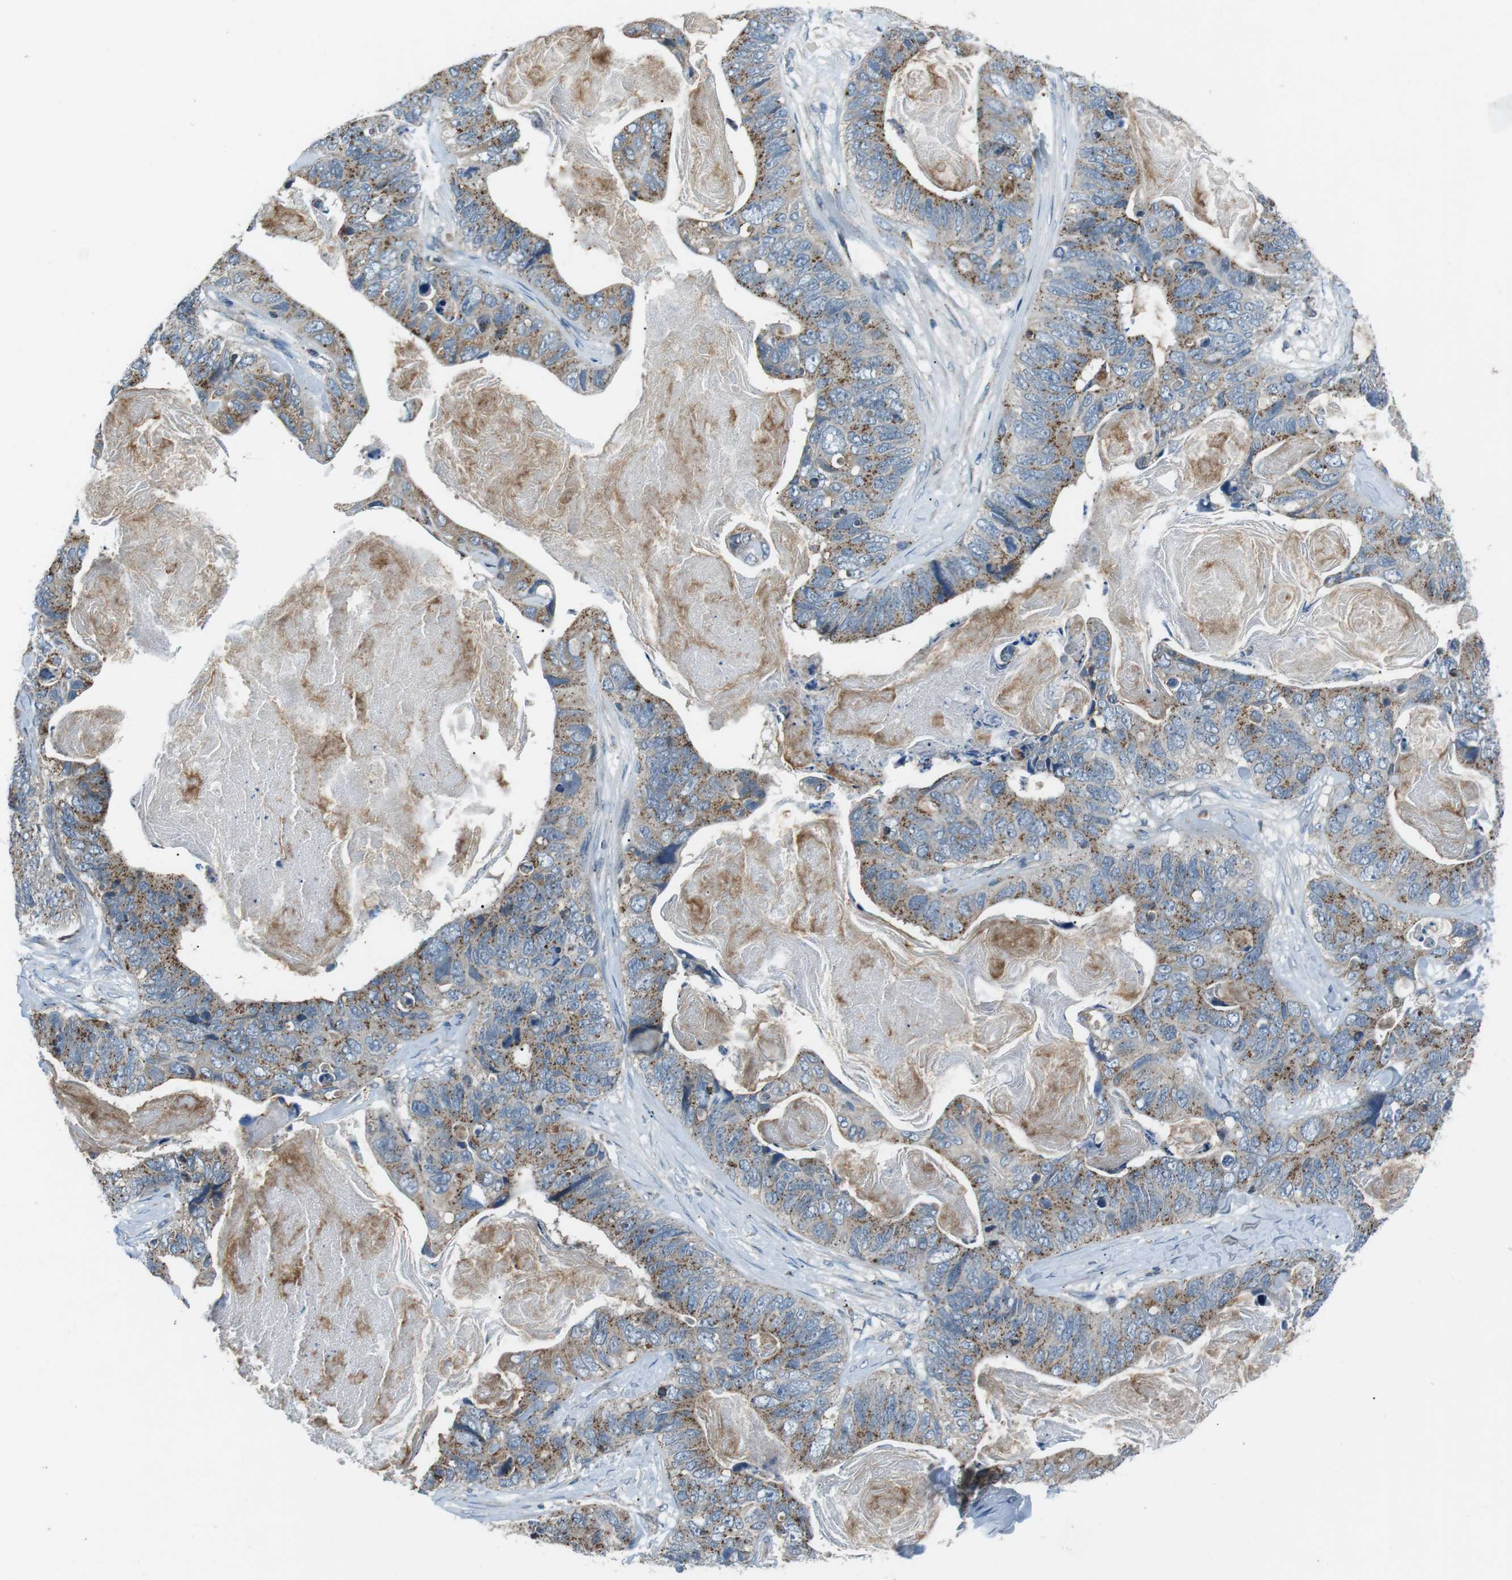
{"staining": {"intensity": "moderate", "quantity": ">75%", "location": "cytoplasmic/membranous"}, "tissue": "stomach cancer", "cell_type": "Tumor cells", "image_type": "cancer", "snomed": [{"axis": "morphology", "description": "Adenocarcinoma, NOS"}, {"axis": "topography", "description": "Stomach"}], "caption": "Protein analysis of stomach cancer tissue reveals moderate cytoplasmic/membranous staining in approximately >75% of tumor cells.", "gene": "FAM3B", "patient": {"sex": "female", "age": 89}}